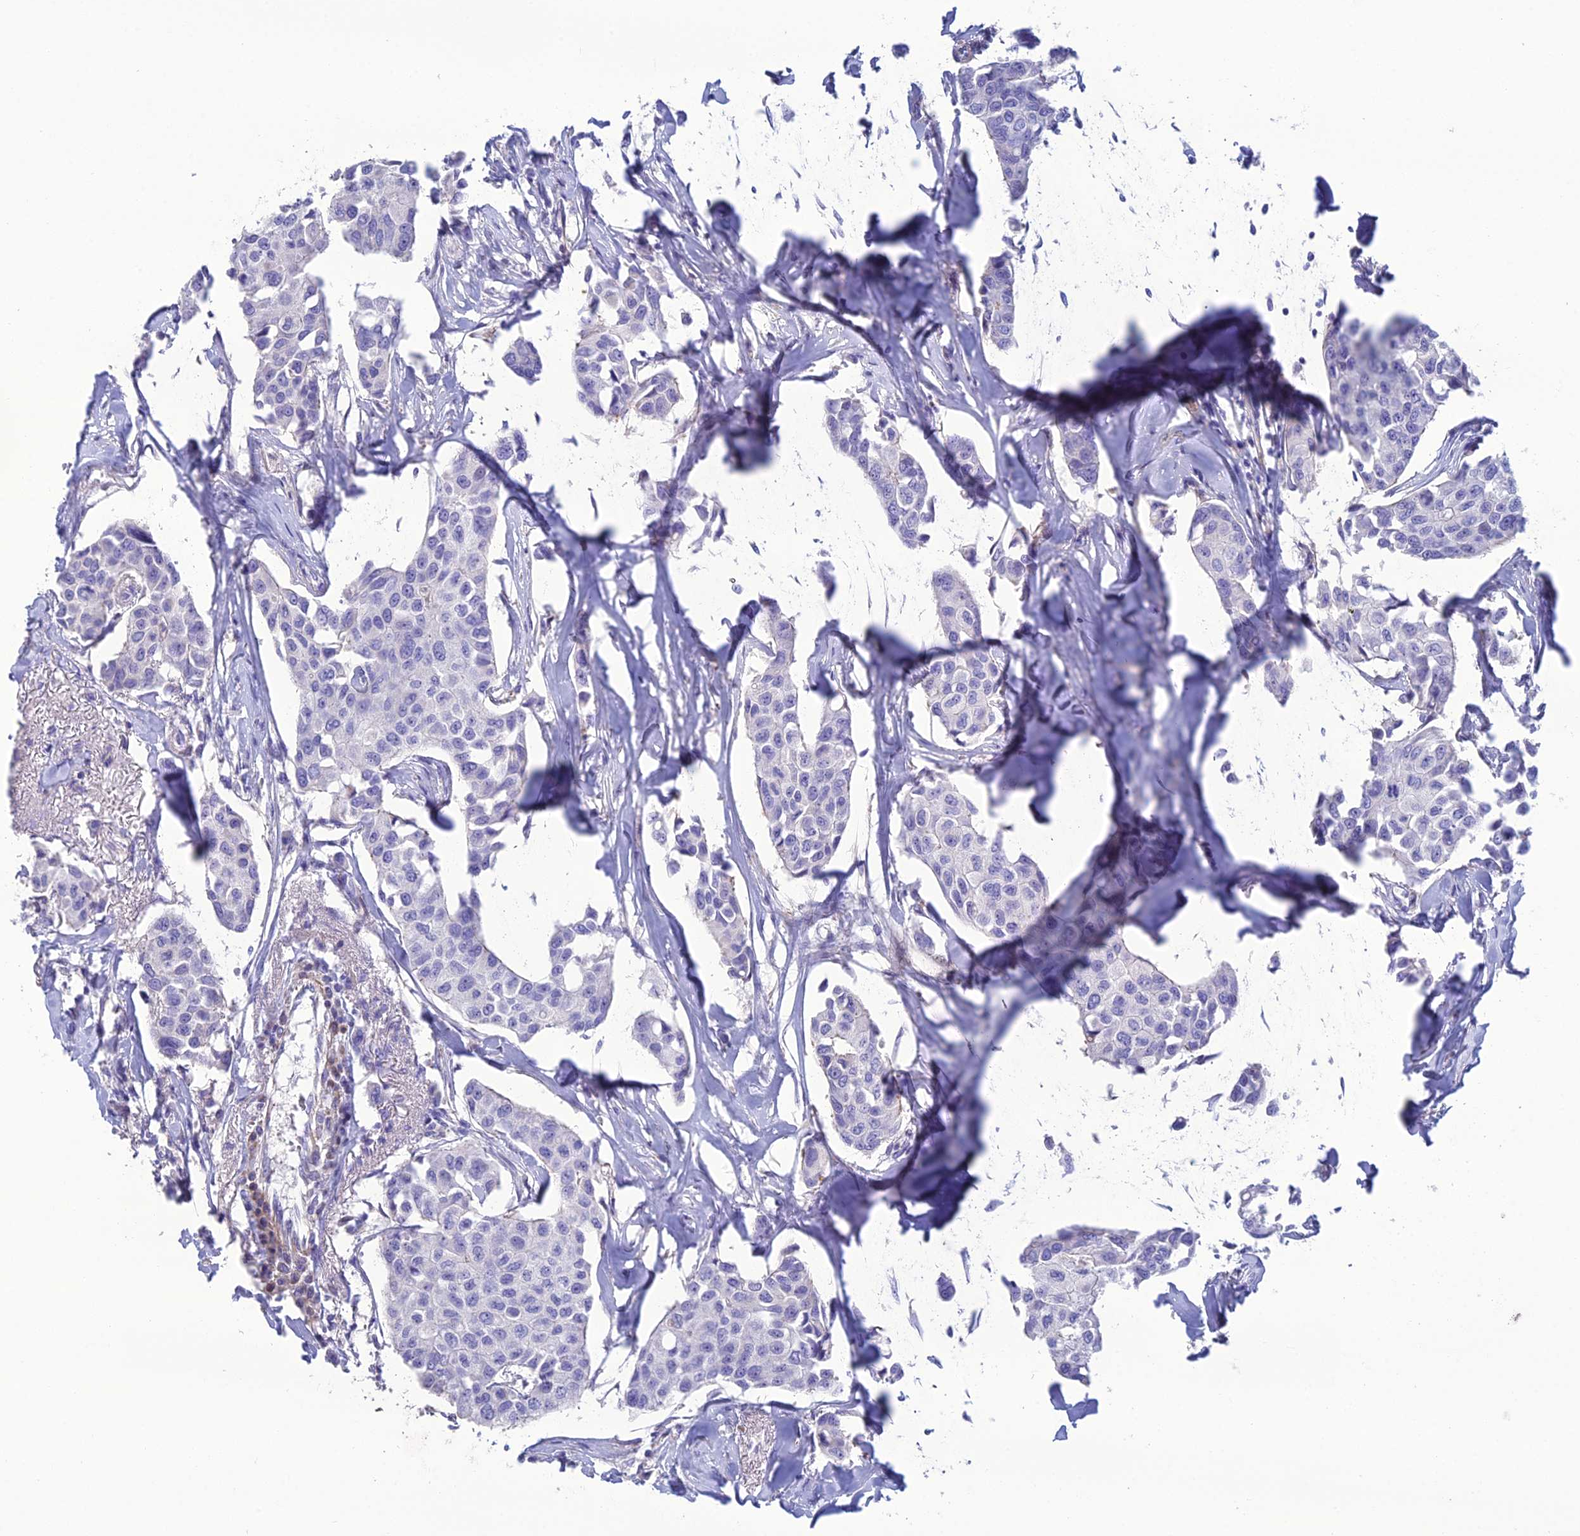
{"staining": {"intensity": "negative", "quantity": "none", "location": "none"}, "tissue": "breast cancer", "cell_type": "Tumor cells", "image_type": "cancer", "snomed": [{"axis": "morphology", "description": "Duct carcinoma"}, {"axis": "topography", "description": "Breast"}], "caption": "Immunohistochemistry photomicrograph of neoplastic tissue: intraductal carcinoma (breast) stained with DAB exhibits no significant protein positivity in tumor cells.", "gene": "OR56B1", "patient": {"sex": "female", "age": 80}}